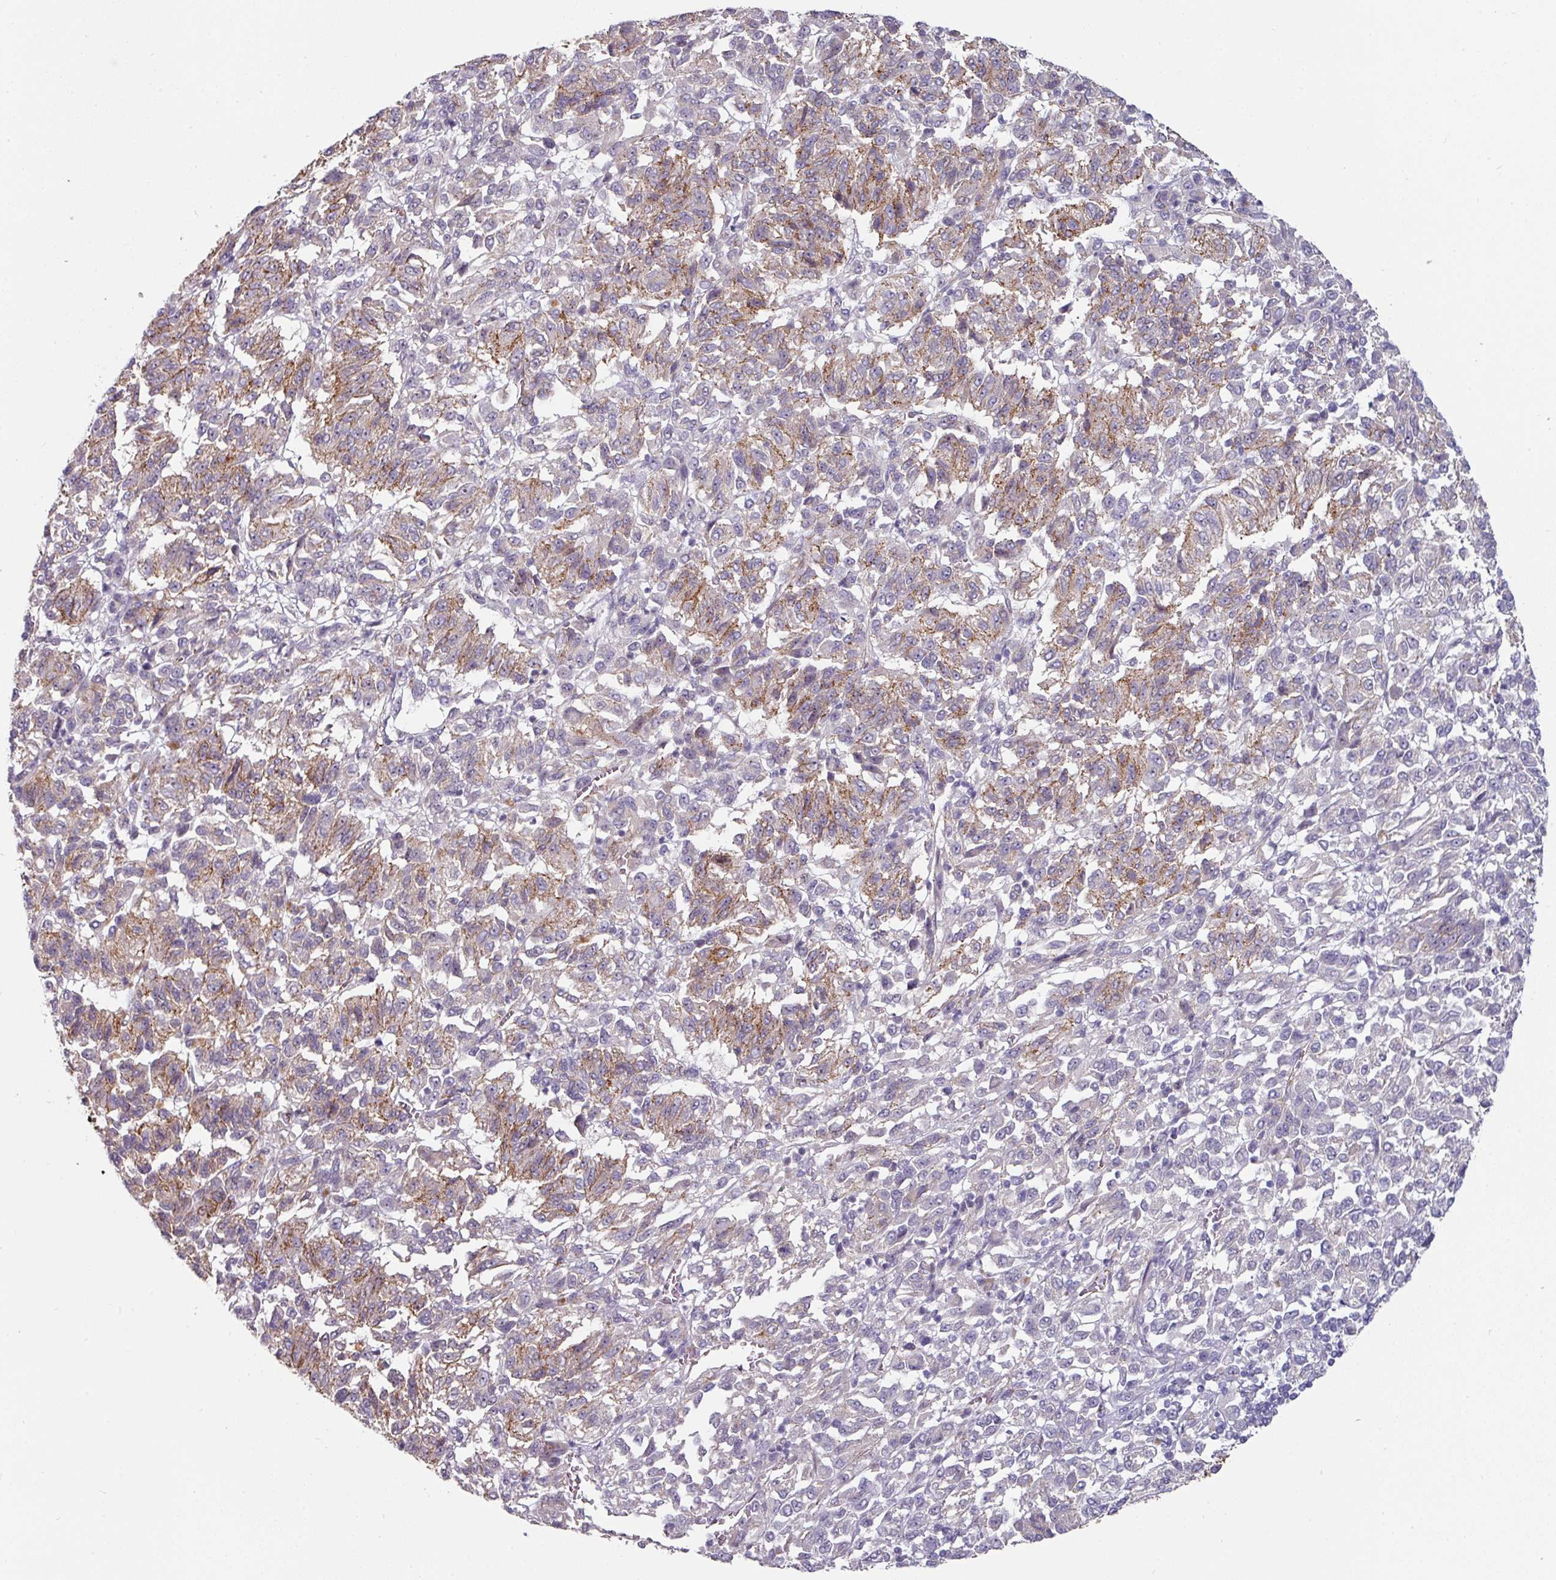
{"staining": {"intensity": "moderate", "quantity": "<25%", "location": "cytoplasmic/membranous"}, "tissue": "melanoma", "cell_type": "Tumor cells", "image_type": "cancer", "snomed": [{"axis": "morphology", "description": "Malignant melanoma, Metastatic site"}, {"axis": "topography", "description": "Lung"}], "caption": "Immunohistochemistry (IHC) photomicrograph of neoplastic tissue: human malignant melanoma (metastatic site) stained using IHC exhibits low levels of moderate protein expression localized specifically in the cytoplasmic/membranous of tumor cells, appearing as a cytoplasmic/membranous brown color.", "gene": "JUP", "patient": {"sex": "male", "age": 64}}